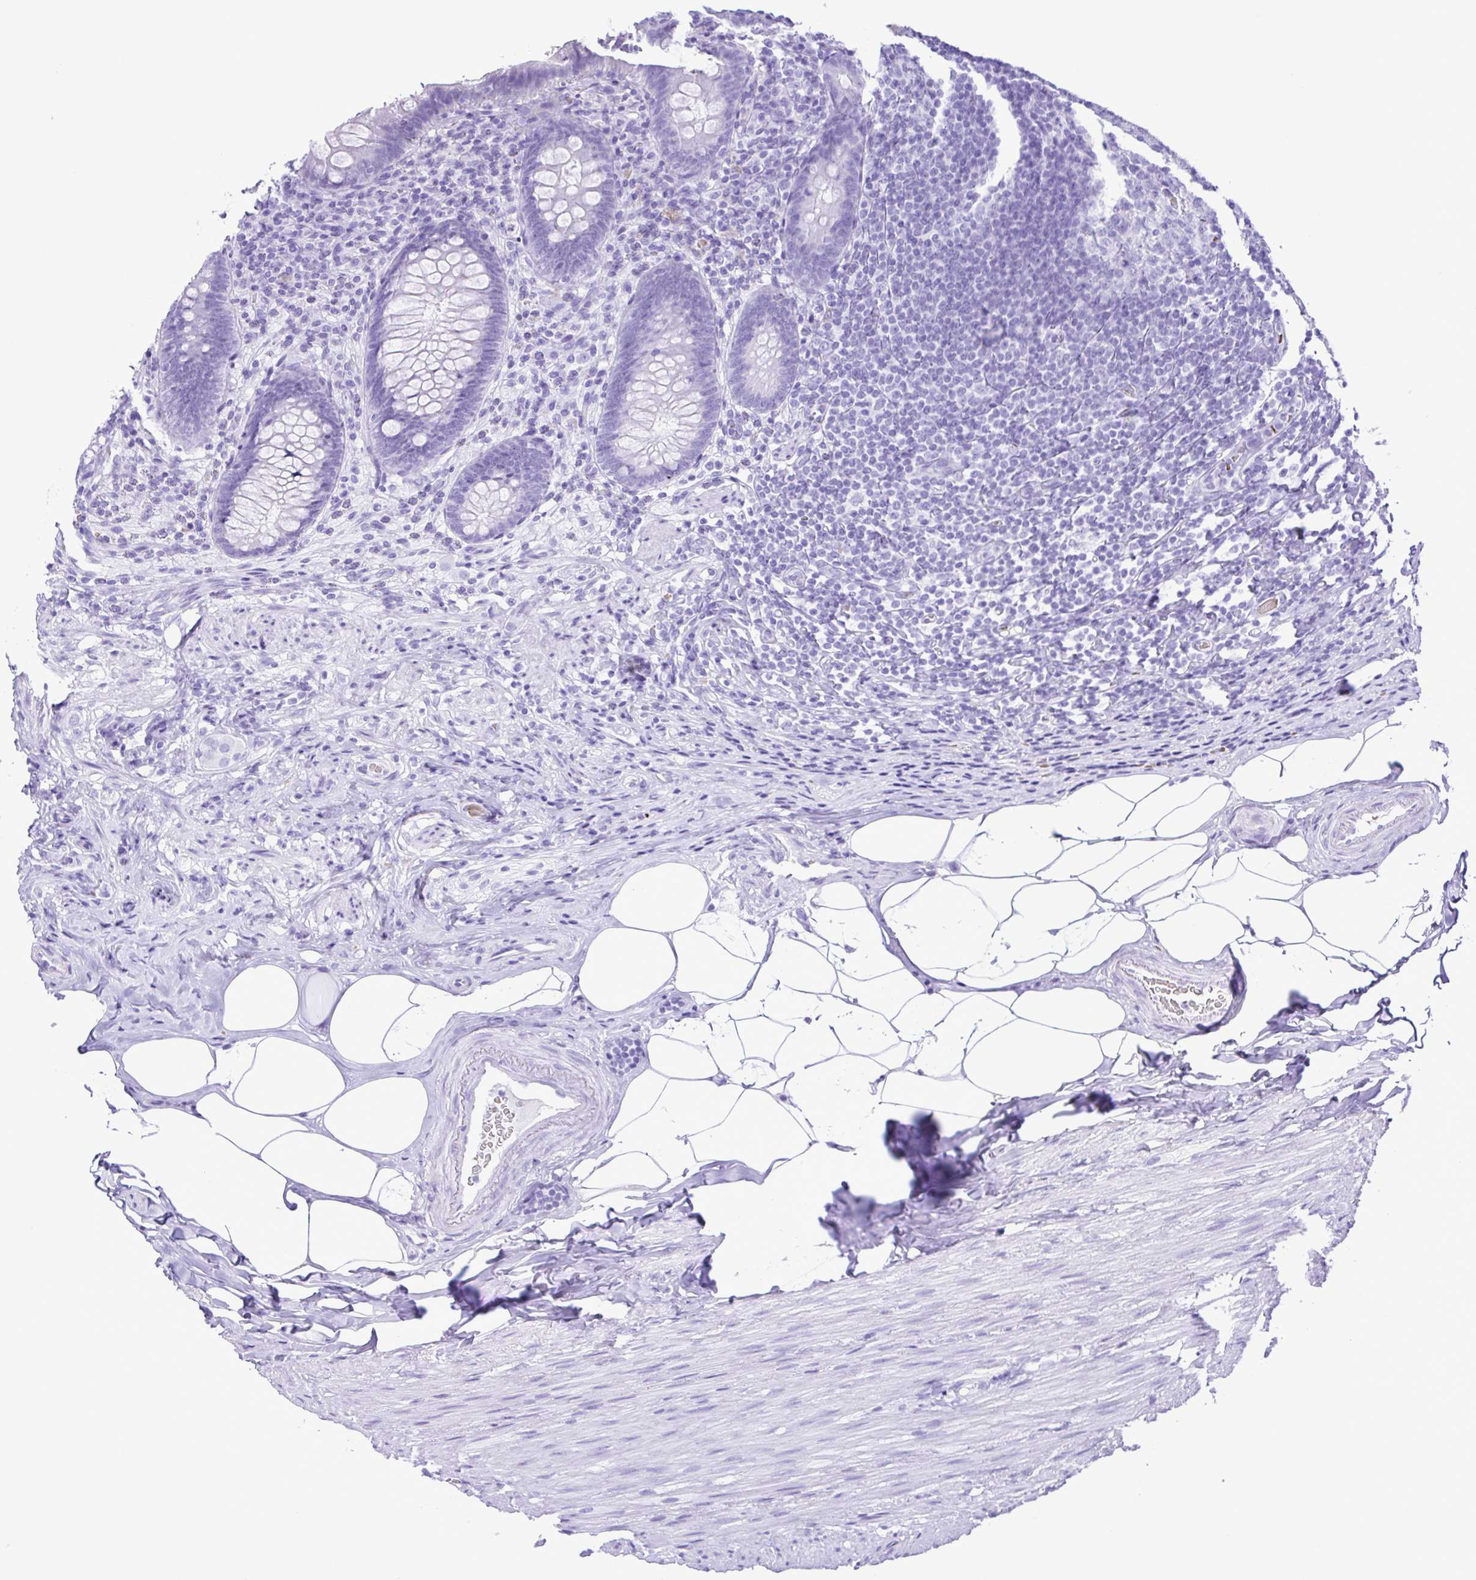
{"staining": {"intensity": "negative", "quantity": "none", "location": "none"}, "tissue": "appendix", "cell_type": "Glandular cells", "image_type": "normal", "snomed": [{"axis": "morphology", "description": "Normal tissue, NOS"}, {"axis": "topography", "description": "Appendix"}], "caption": "This is an immunohistochemistry (IHC) image of benign human appendix. There is no positivity in glandular cells.", "gene": "SYT1", "patient": {"sex": "male", "age": 47}}